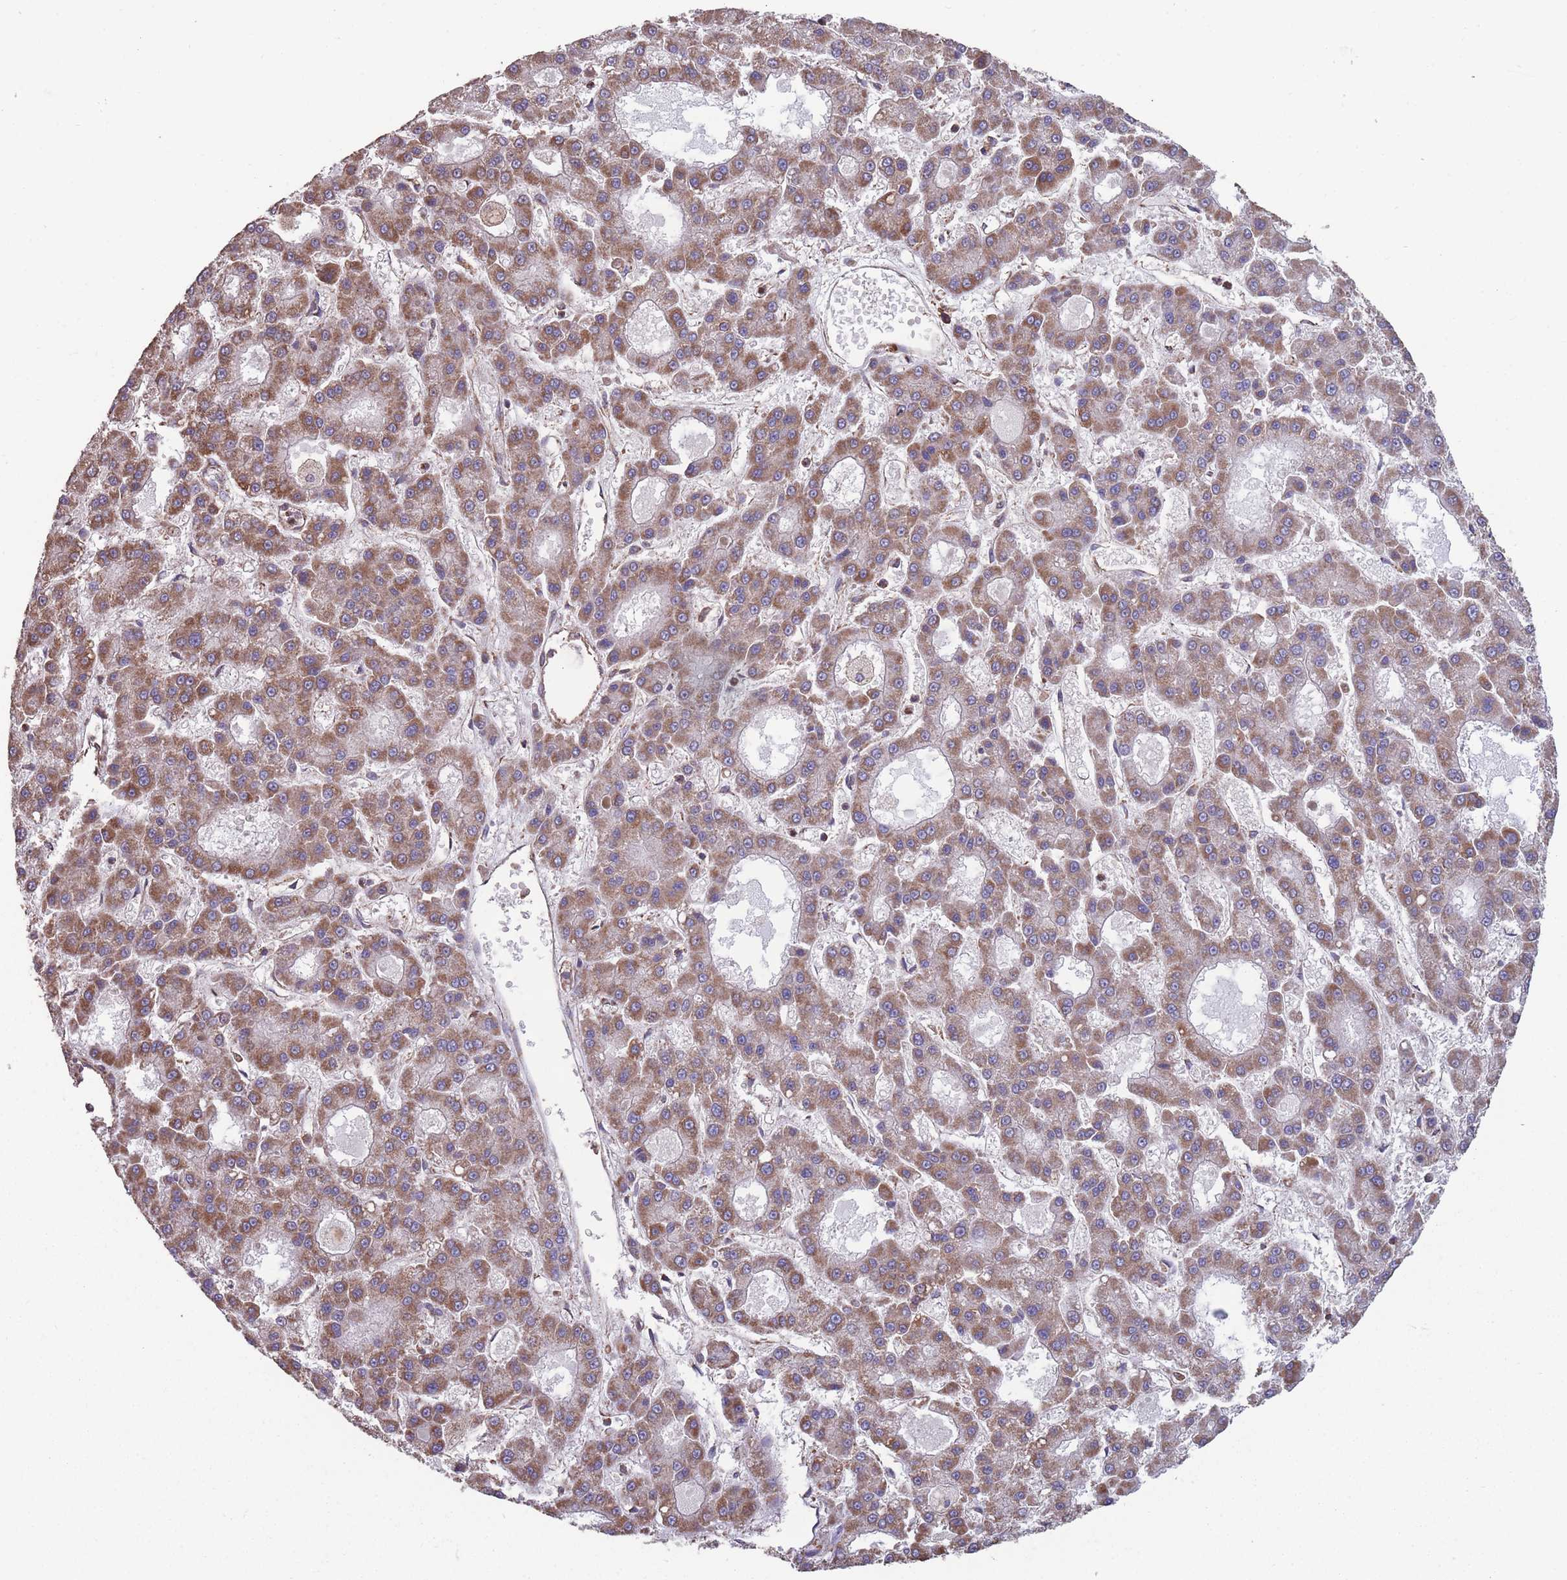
{"staining": {"intensity": "moderate", "quantity": ">75%", "location": "cytoplasmic/membranous"}, "tissue": "liver cancer", "cell_type": "Tumor cells", "image_type": "cancer", "snomed": [{"axis": "morphology", "description": "Carcinoma, Hepatocellular, NOS"}, {"axis": "topography", "description": "Liver"}], "caption": "Protein expression analysis of human hepatocellular carcinoma (liver) reveals moderate cytoplasmic/membranous staining in about >75% of tumor cells. (DAB IHC with brightfield microscopy, high magnification).", "gene": "NUDT21", "patient": {"sex": "male", "age": 70}}